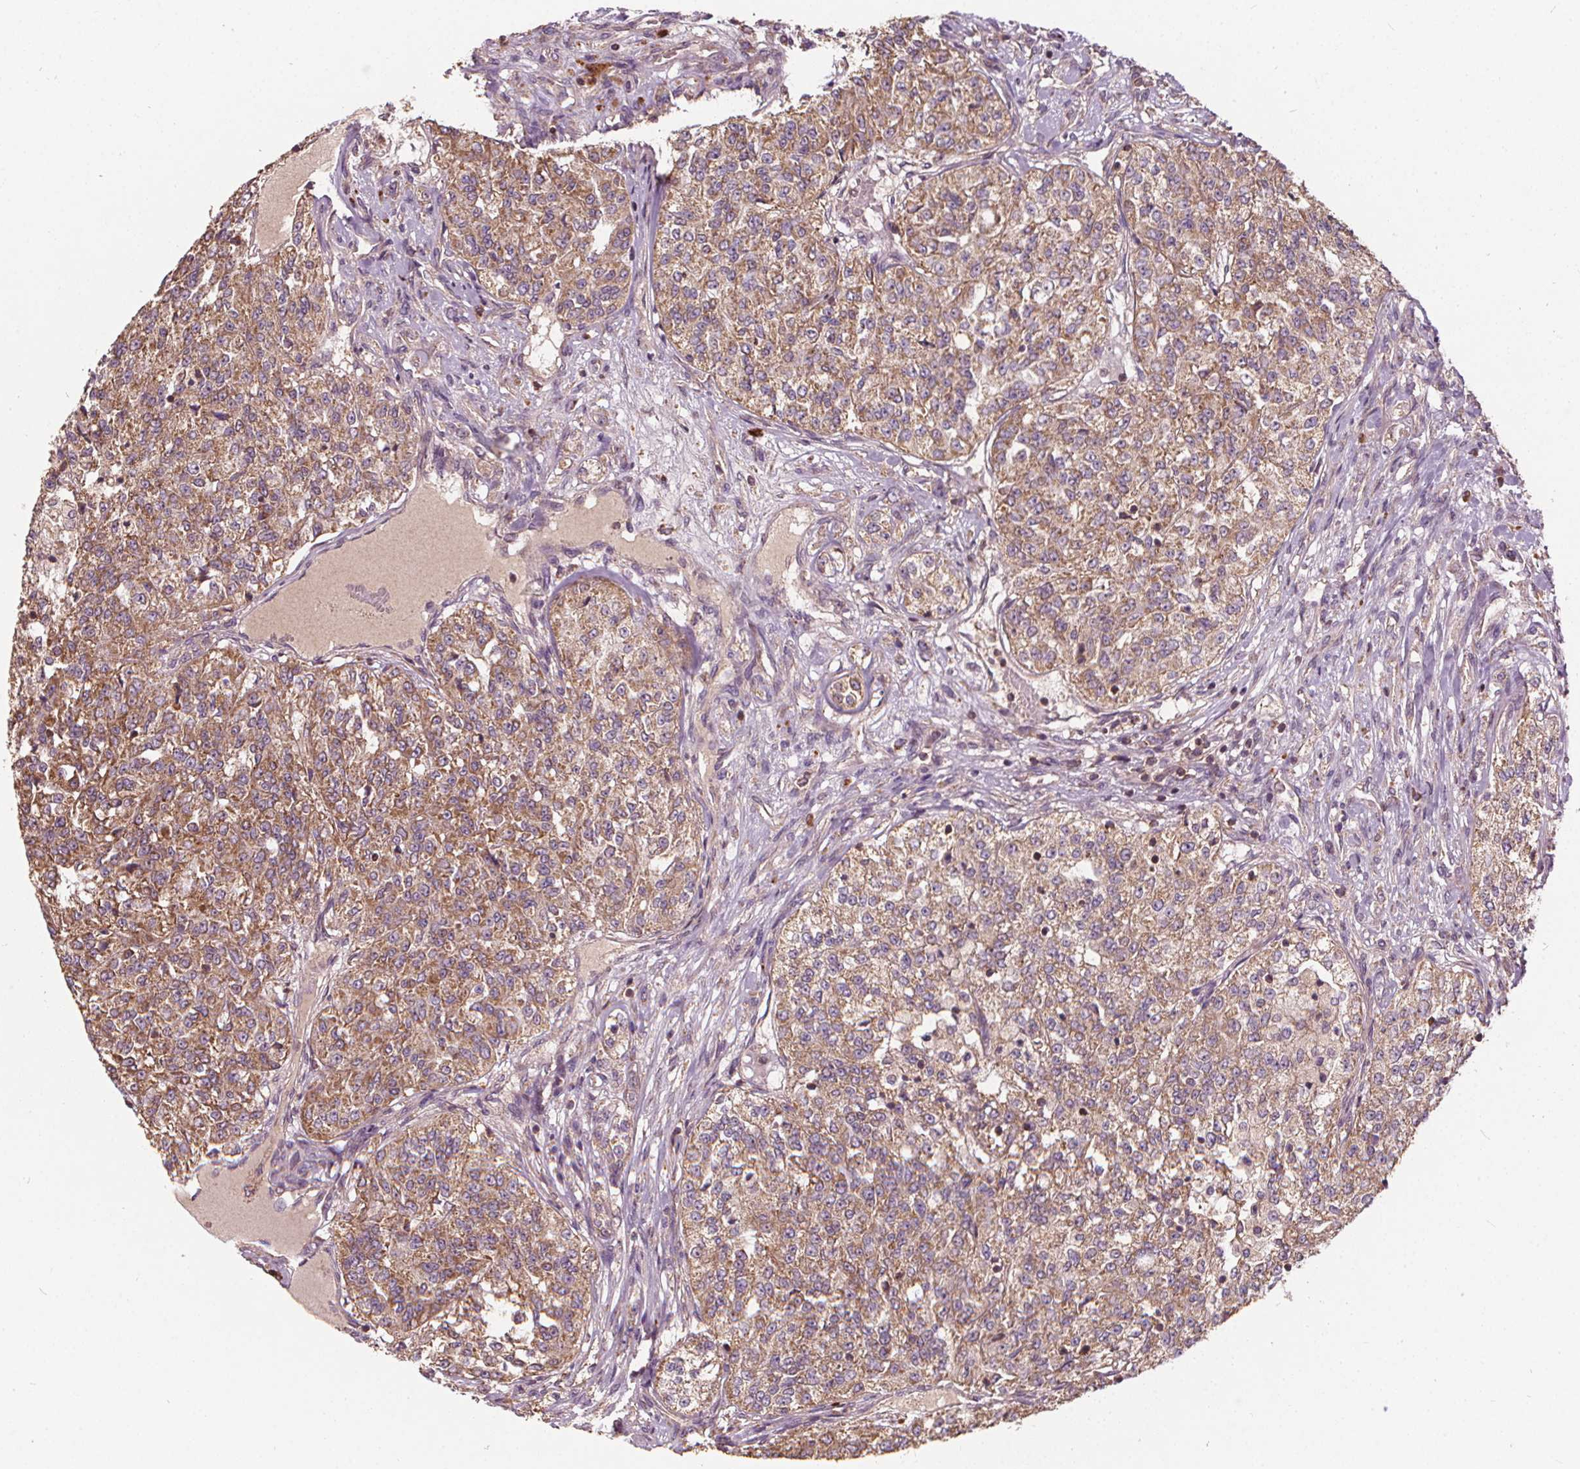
{"staining": {"intensity": "moderate", "quantity": ">75%", "location": "cytoplasmic/membranous"}, "tissue": "renal cancer", "cell_type": "Tumor cells", "image_type": "cancer", "snomed": [{"axis": "morphology", "description": "Adenocarcinoma, NOS"}, {"axis": "topography", "description": "Kidney"}], "caption": "Protein staining demonstrates moderate cytoplasmic/membranous positivity in approximately >75% of tumor cells in renal cancer.", "gene": "ORAI2", "patient": {"sex": "female", "age": 63}}